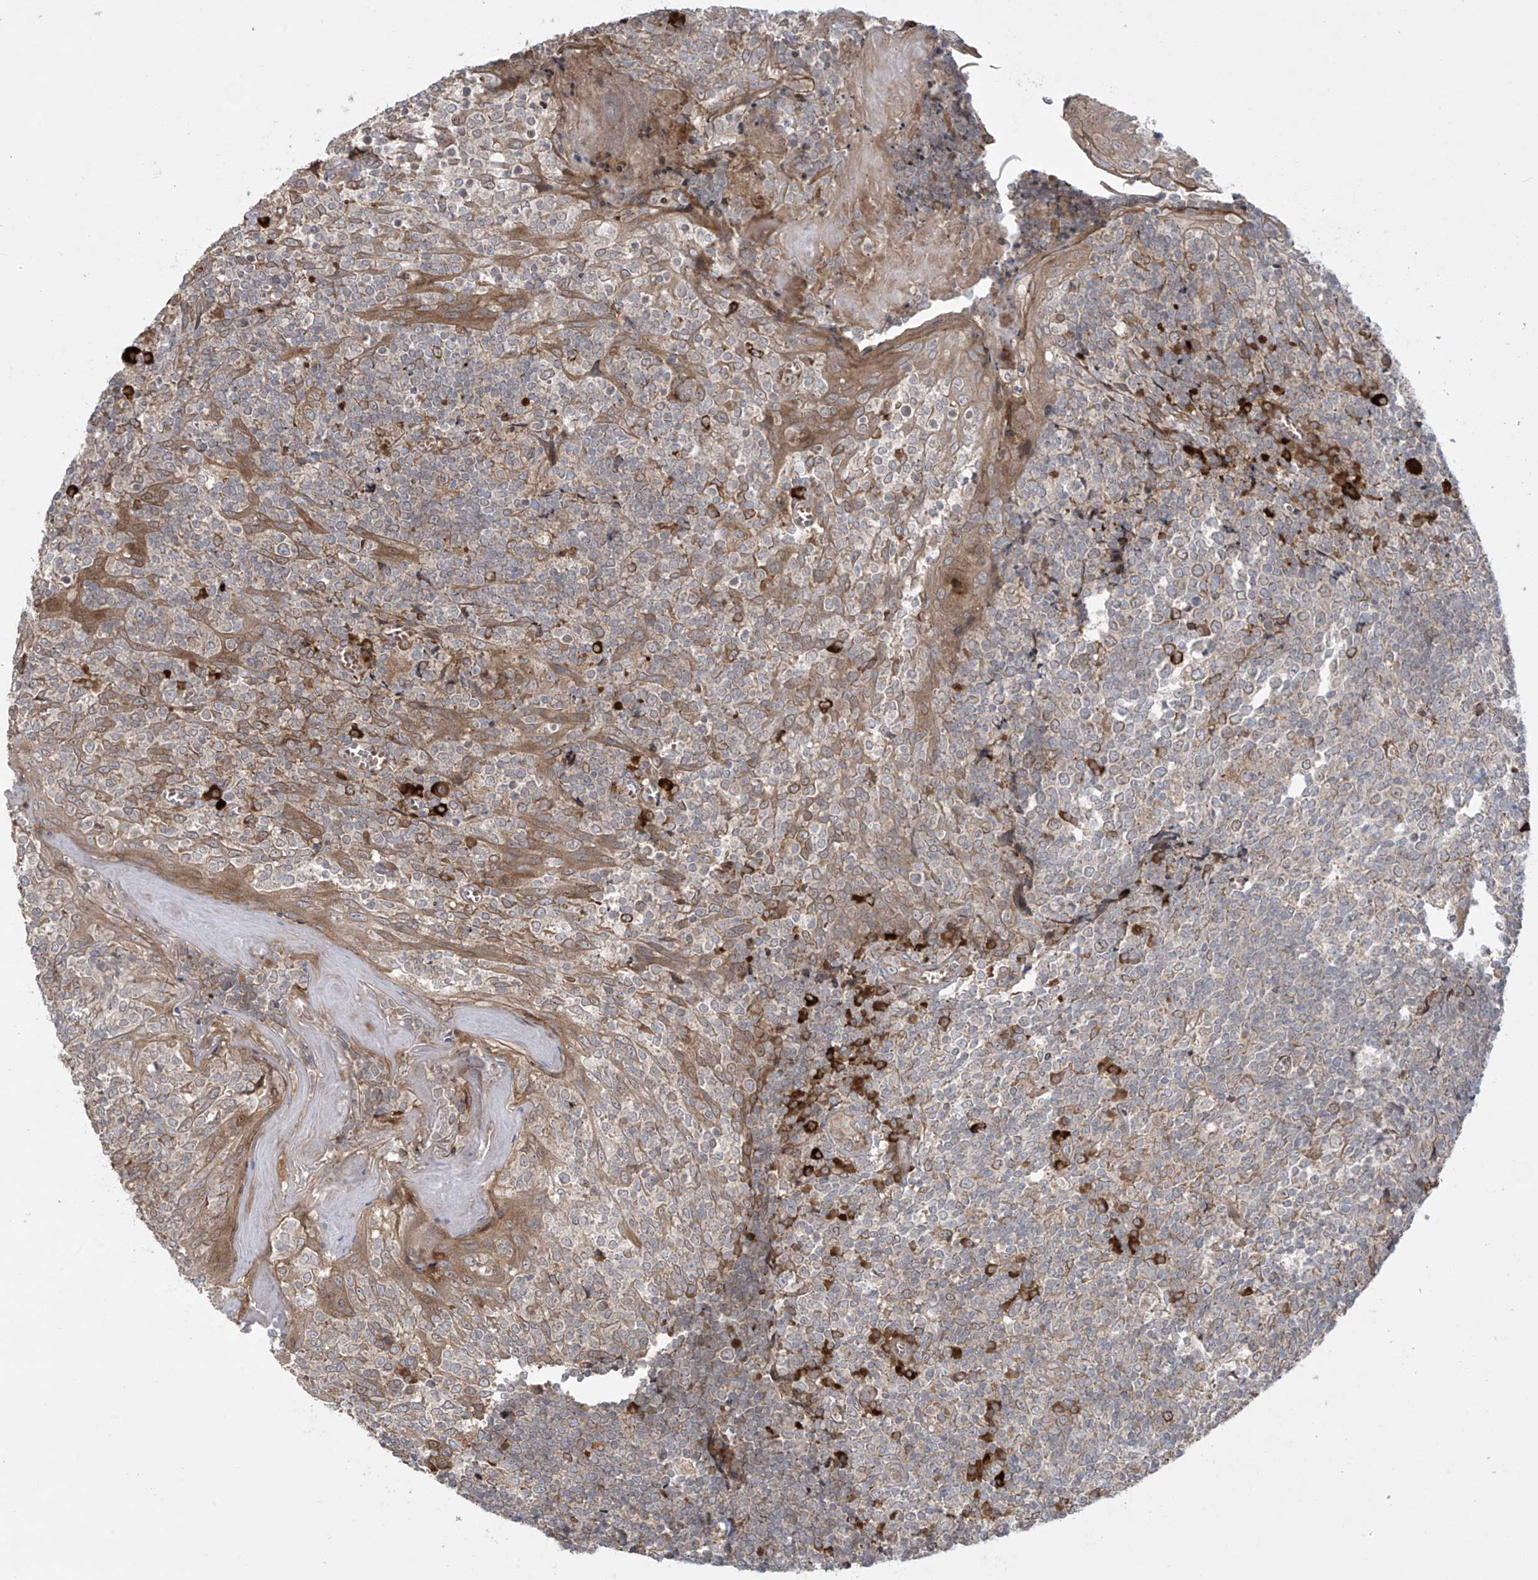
{"staining": {"intensity": "strong", "quantity": "<25%", "location": "cytoplasmic/membranous"}, "tissue": "tonsil", "cell_type": "Germinal center cells", "image_type": "normal", "snomed": [{"axis": "morphology", "description": "Normal tissue, NOS"}, {"axis": "topography", "description": "Tonsil"}], "caption": "Strong cytoplasmic/membranous expression for a protein is present in approximately <25% of germinal center cells of unremarkable tonsil using IHC.", "gene": "PPAT", "patient": {"sex": "female", "age": 19}}